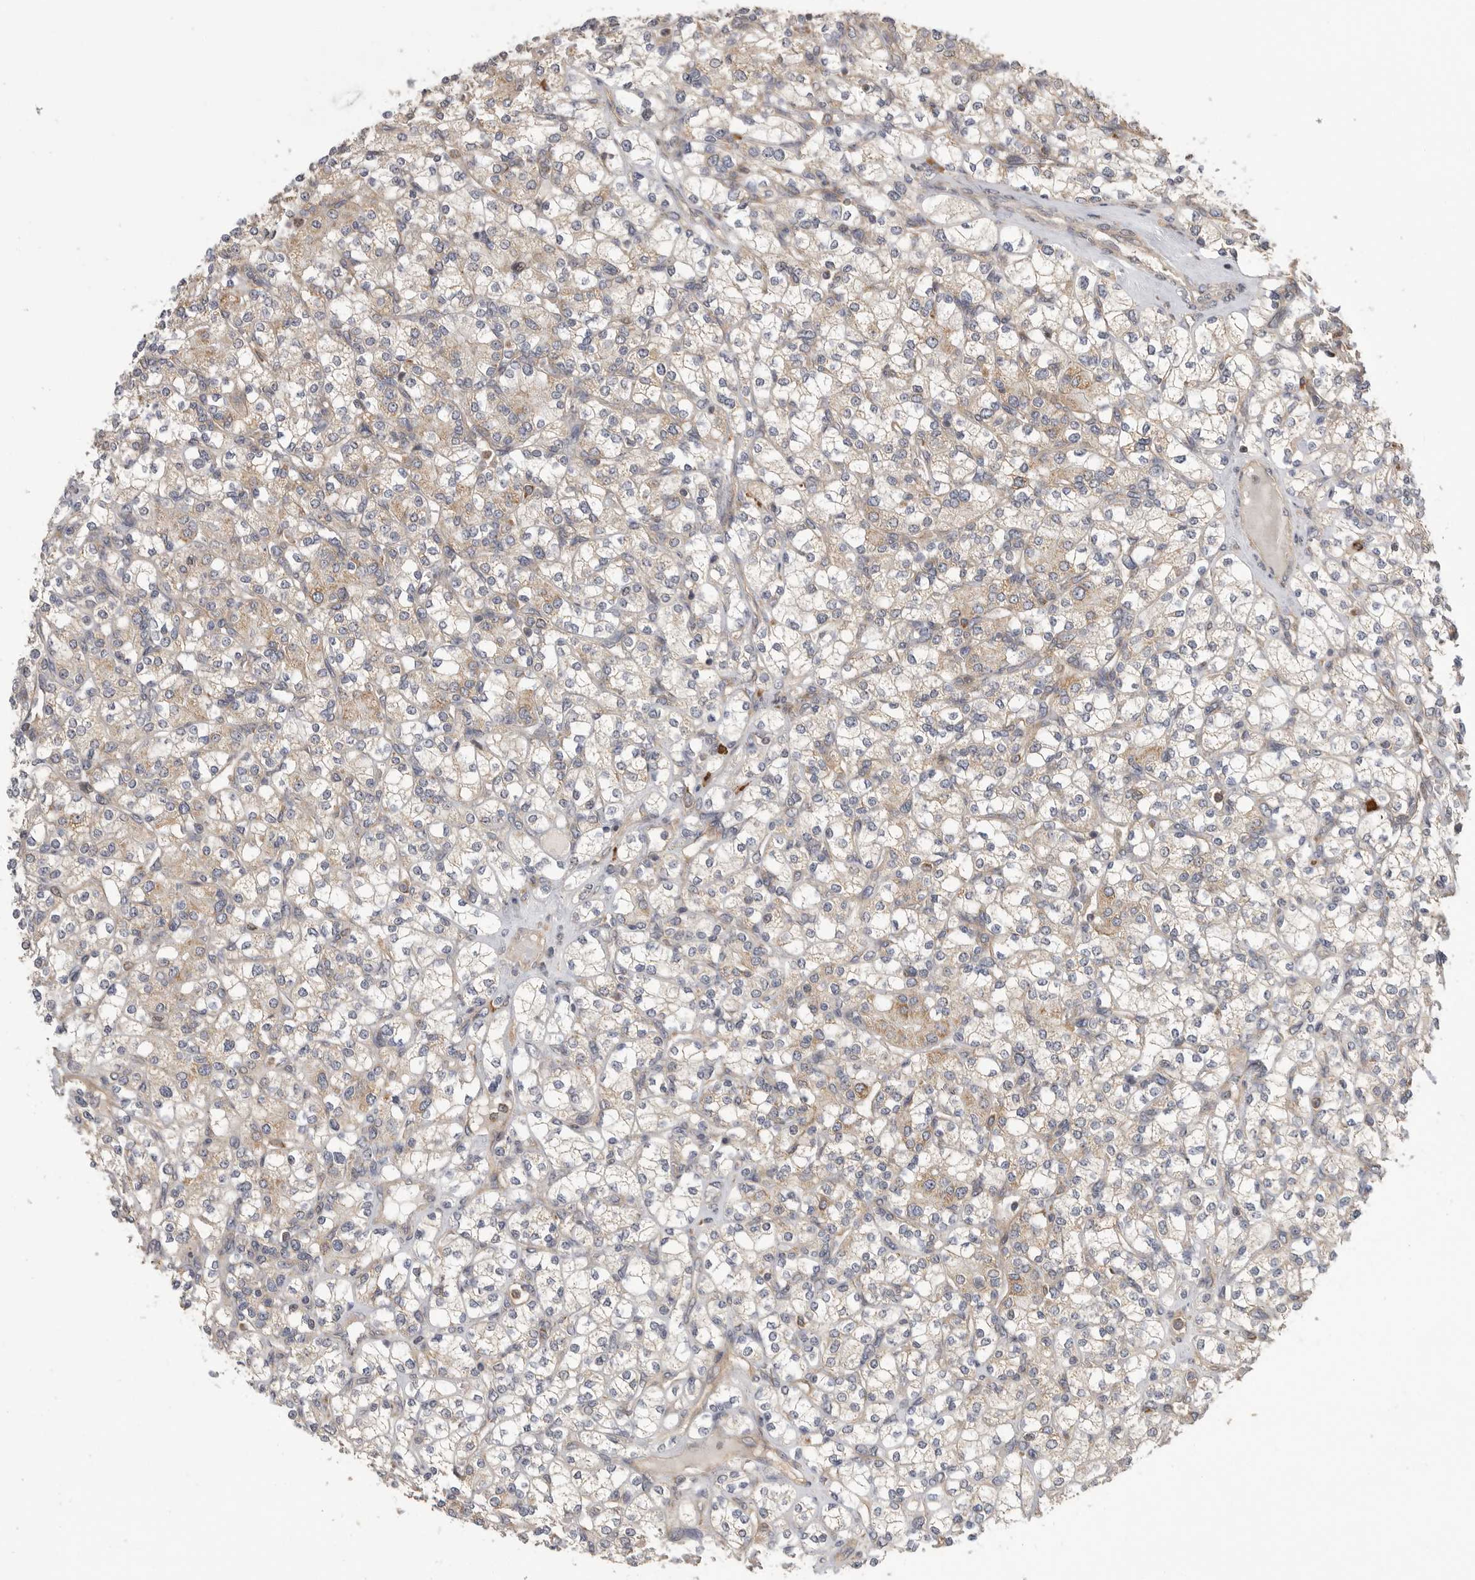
{"staining": {"intensity": "negative", "quantity": "none", "location": "none"}, "tissue": "renal cancer", "cell_type": "Tumor cells", "image_type": "cancer", "snomed": [{"axis": "morphology", "description": "Adenocarcinoma, NOS"}, {"axis": "topography", "description": "Kidney"}], "caption": "This is an immunohistochemistry histopathology image of human renal cancer (adenocarcinoma). There is no expression in tumor cells.", "gene": "OXR1", "patient": {"sex": "male", "age": 77}}